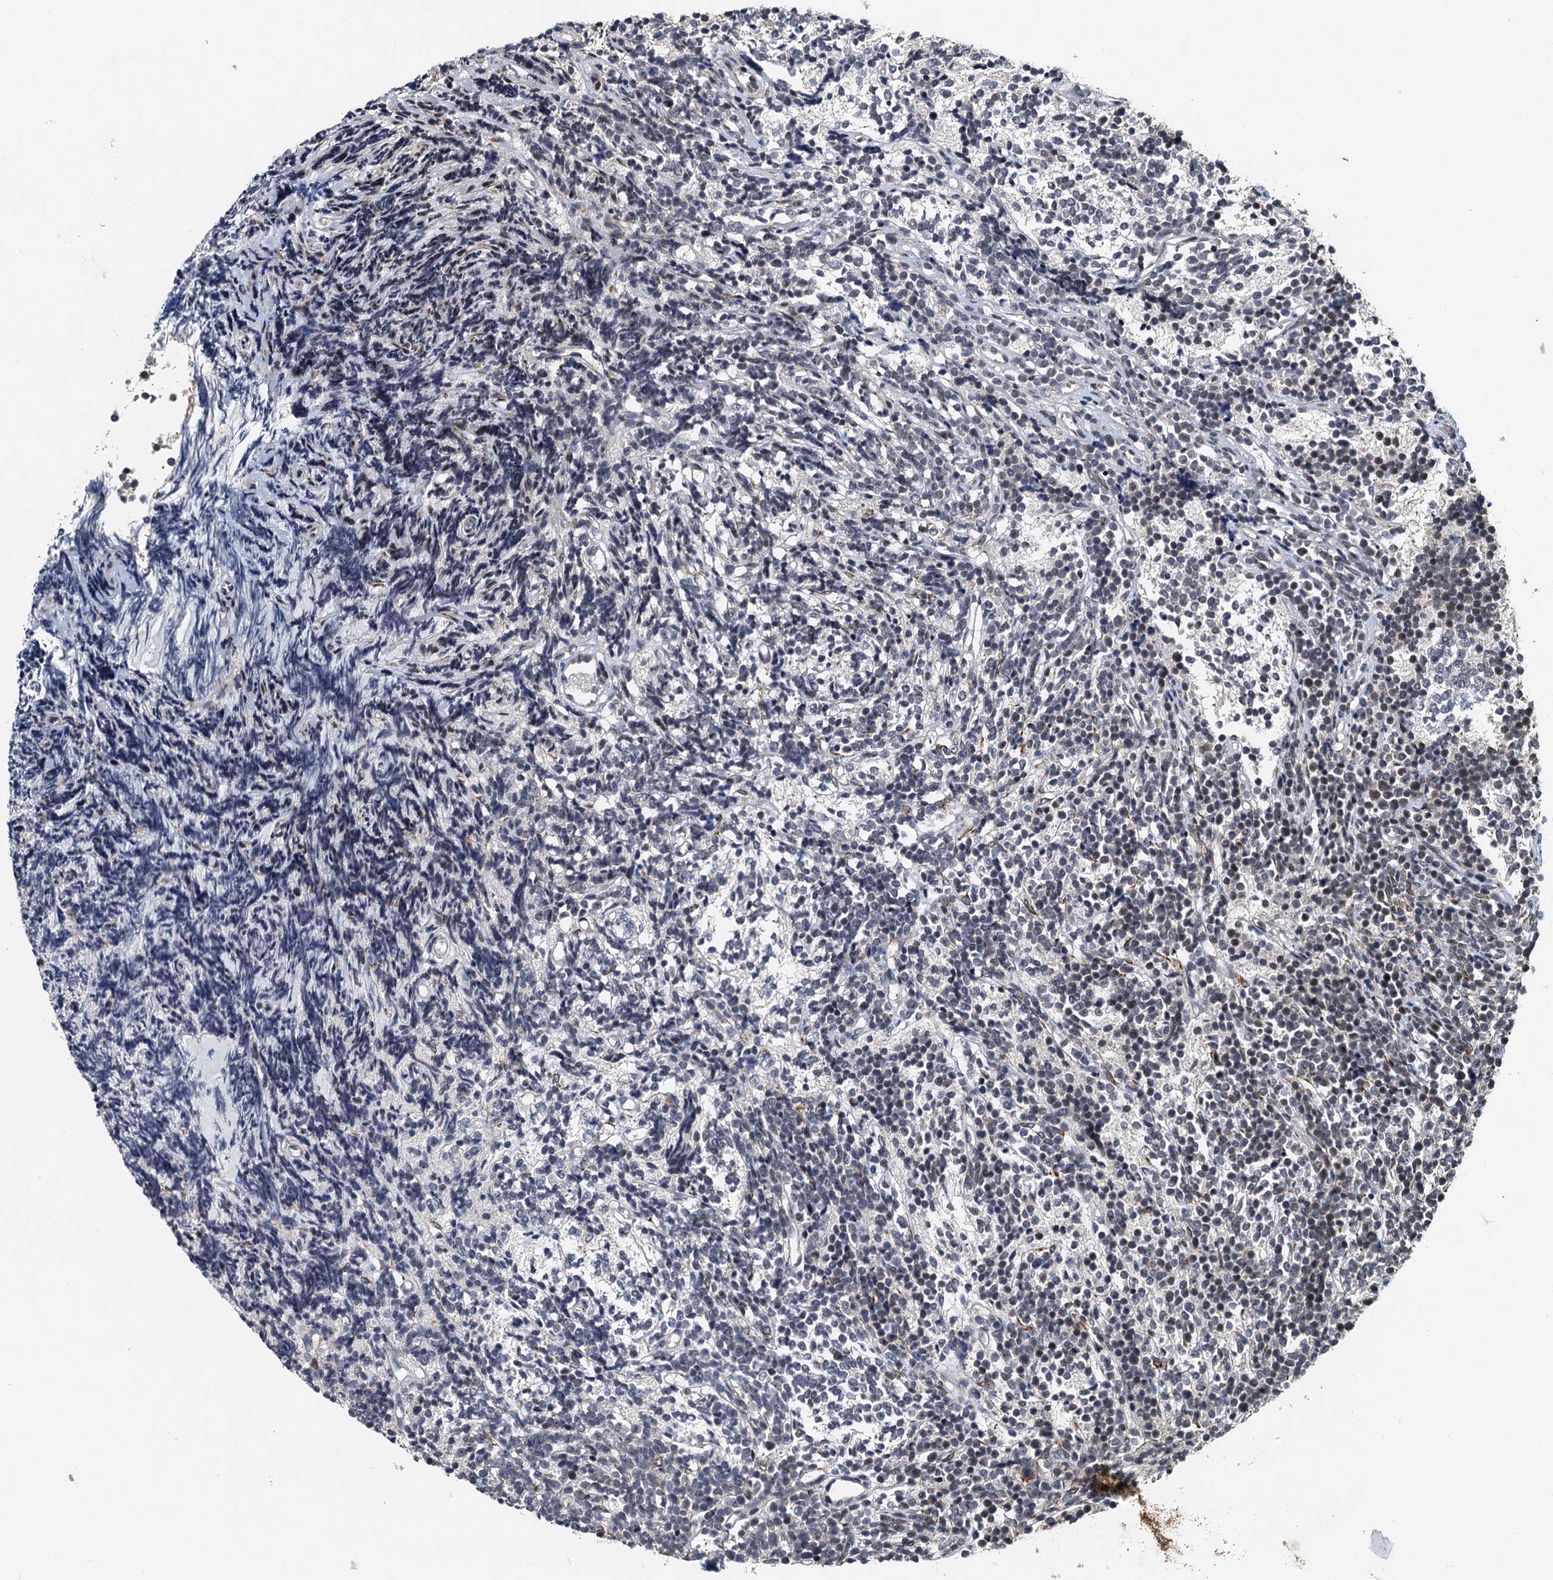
{"staining": {"intensity": "negative", "quantity": "none", "location": "none"}, "tissue": "glioma", "cell_type": "Tumor cells", "image_type": "cancer", "snomed": [{"axis": "morphology", "description": "Glioma, malignant, Low grade"}, {"axis": "topography", "description": "Brain"}], "caption": "This is an immunohistochemistry (IHC) histopathology image of glioma. There is no positivity in tumor cells.", "gene": "DNAJC21", "patient": {"sex": "female", "age": 1}}